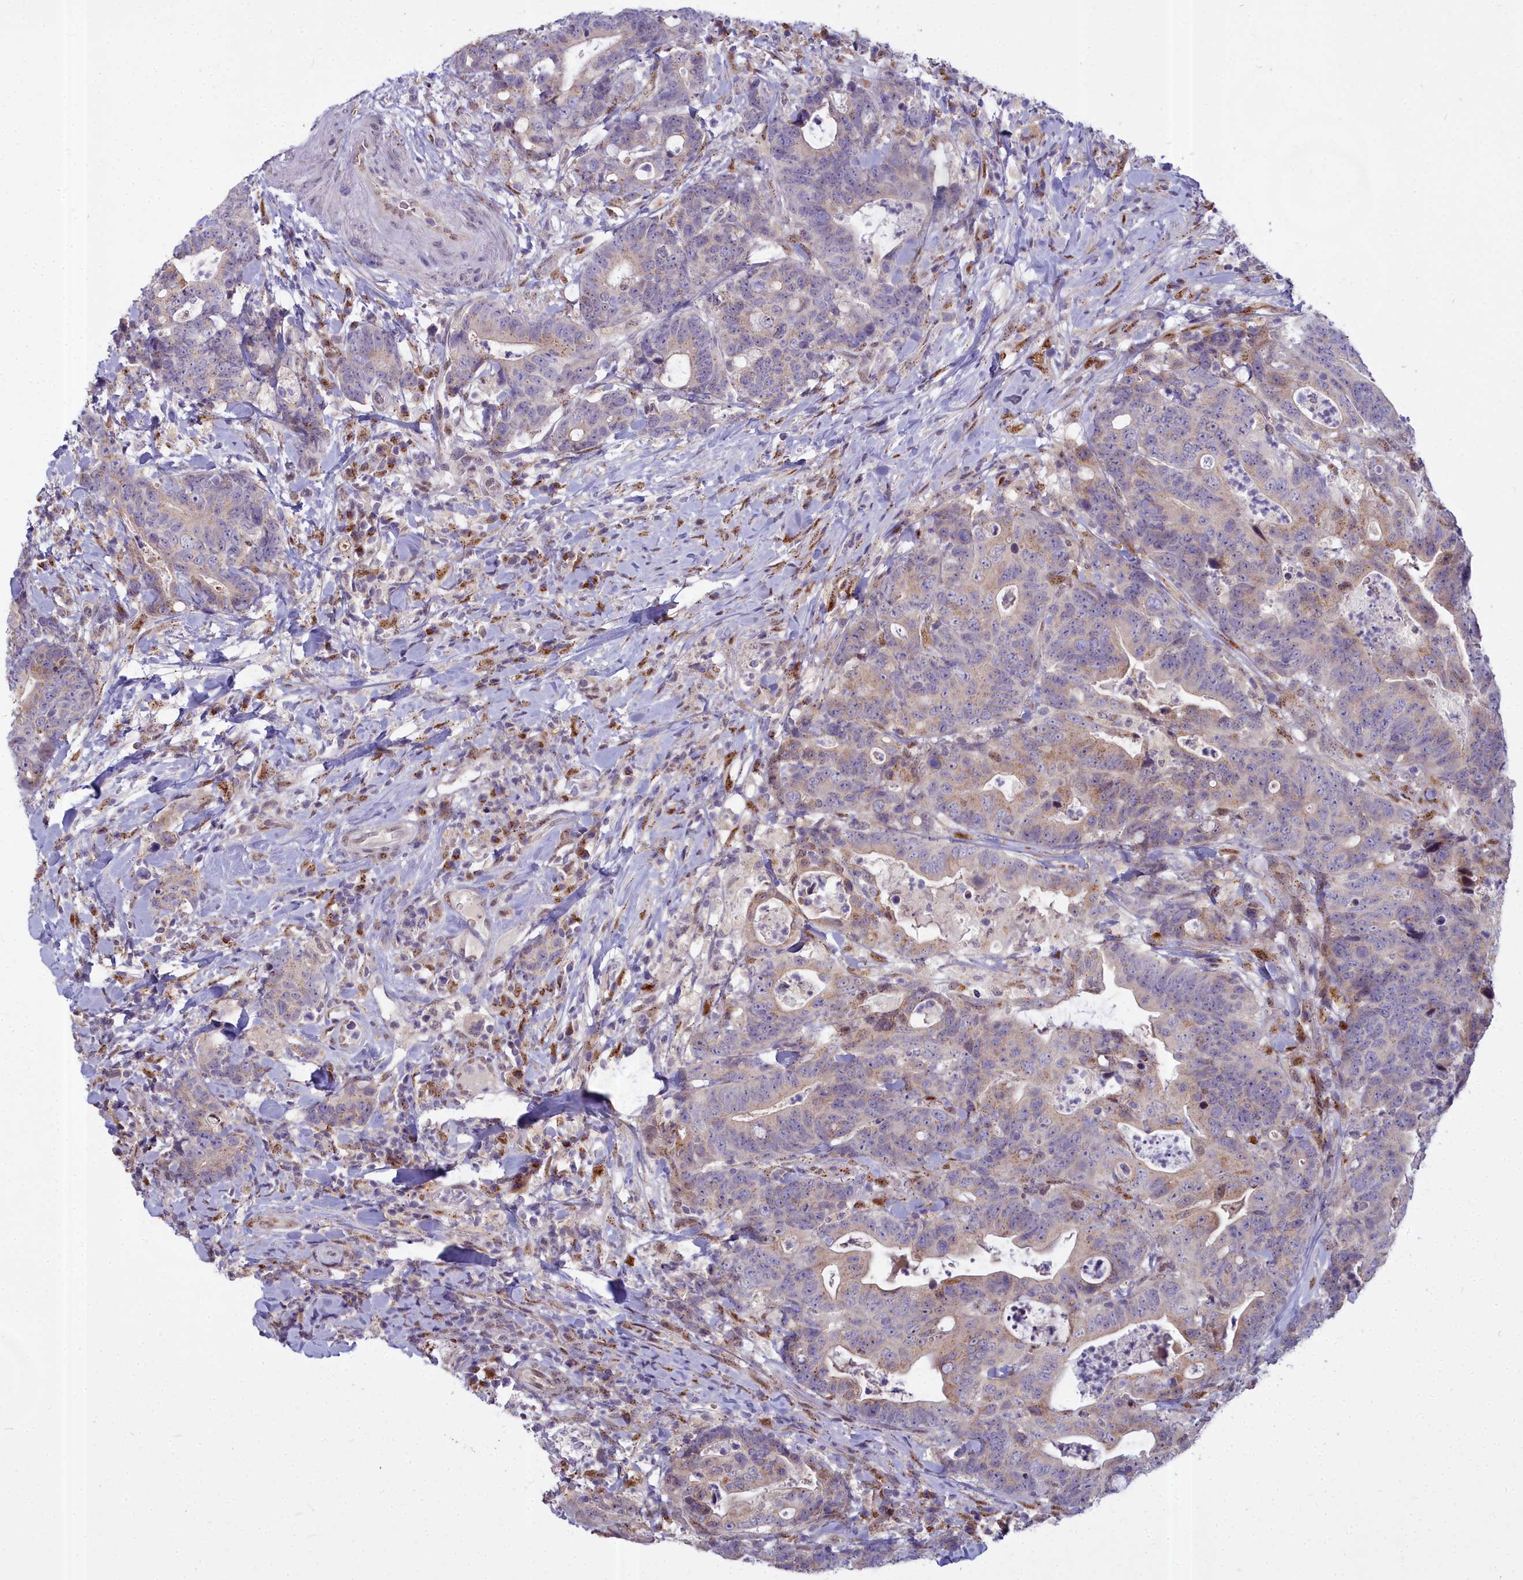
{"staining": {"intensity": "moderate", "quantity": "<25%", "location": "cytoplasmic/membranous"}, "tissue": "colorectal cancer", "cell_type": "Tumor cells", "image_type": "cancer", "snomed": [{"axis": "morphology", "description": "Adenocarcinoma, NOS"}, {"axis": "topography", "description": "Colon"}], "caption": "Moderate cytoplasmic/membranous staining for a protein is identified in approximately <25% of tumor cells of colorectal cancer using immunohistochemistry.", "gene": "WDPCP", "patient": {"sex": "female", "age": 82}}